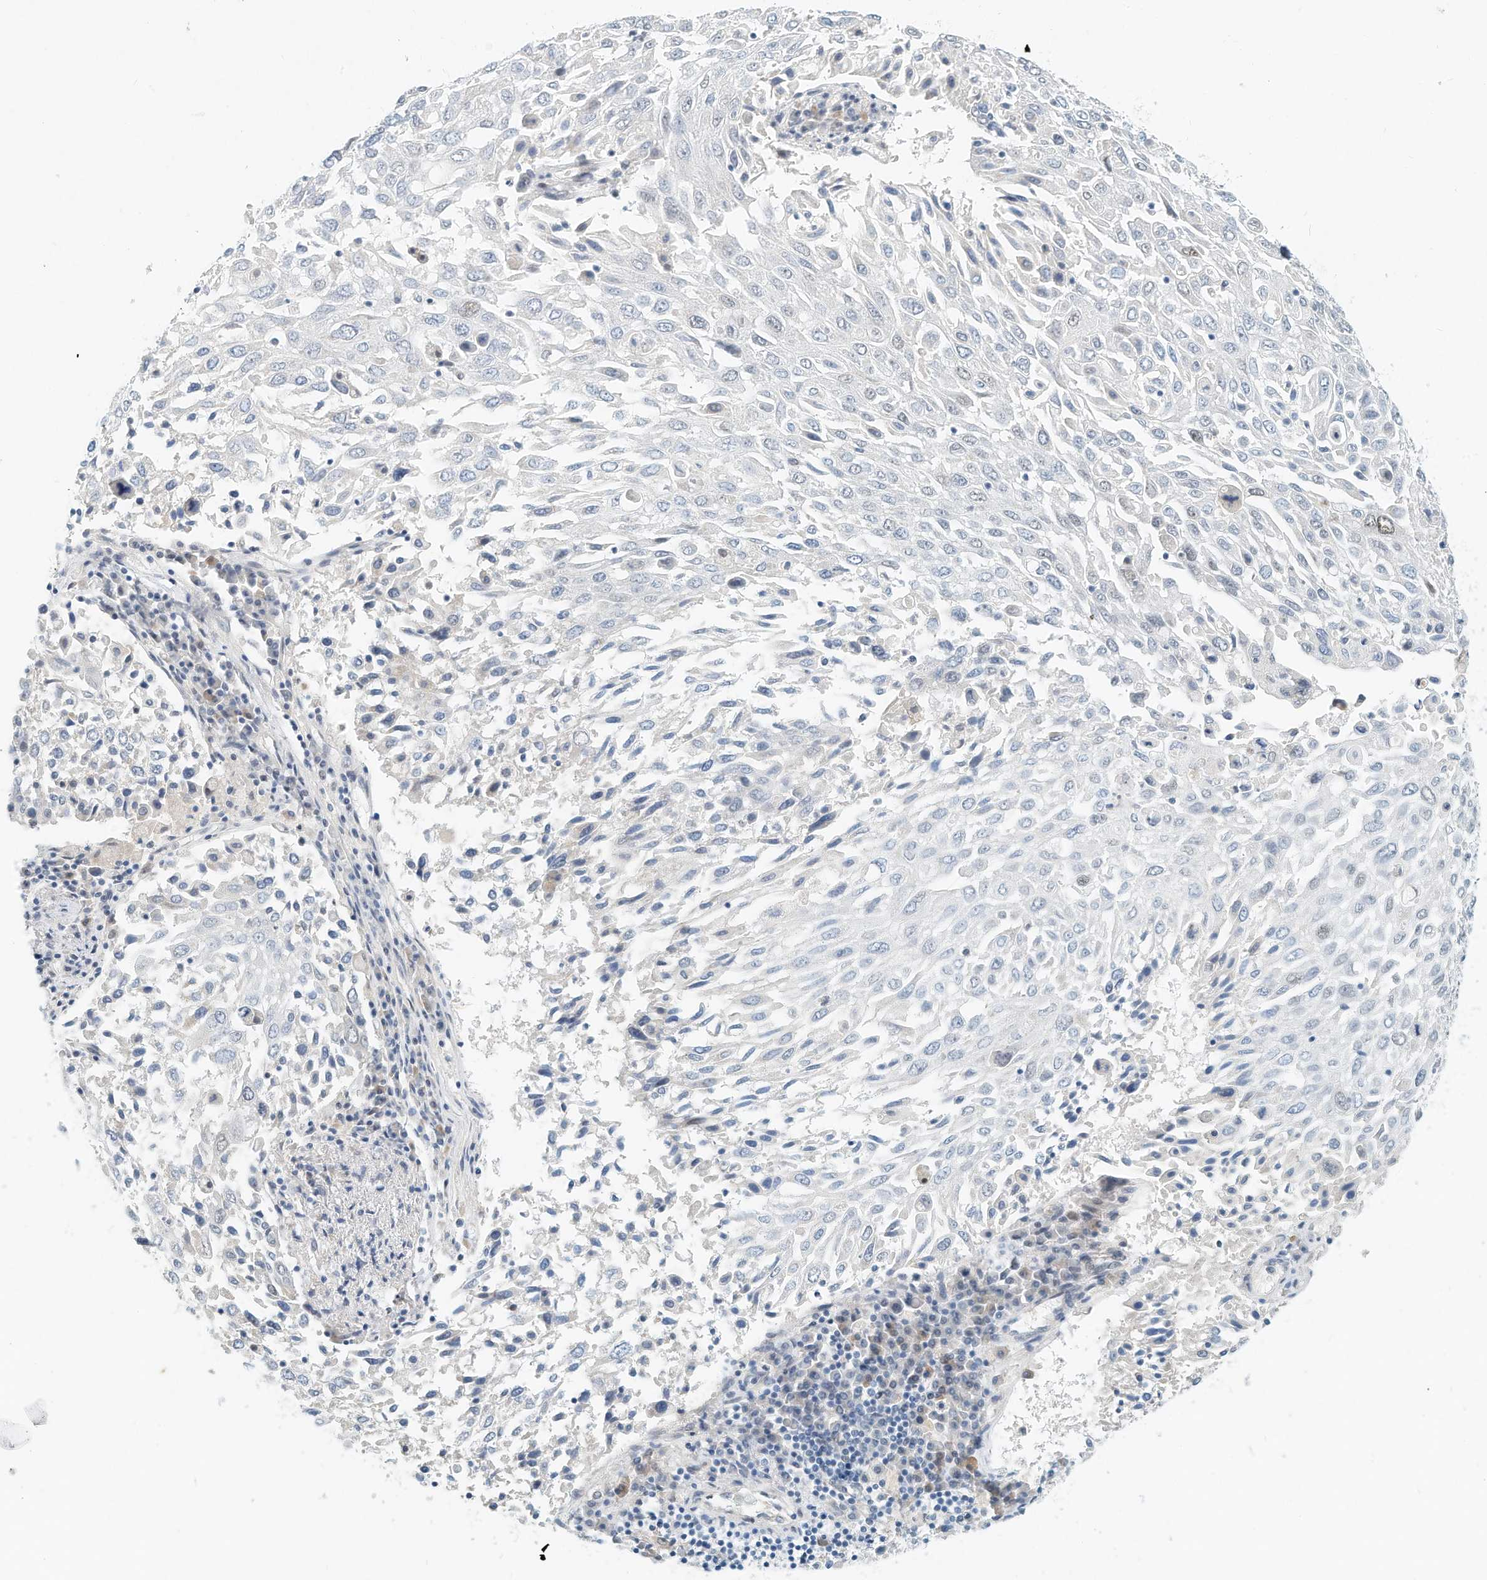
{"staining": {"intensity": "negative", "quantity": "none", "location": "none"}, "tissue": "lung cancer", "cell_type": "Tumor cells", "image_type": "cancer", "snomed": [{"axis": "morphology", "description": "Squamous cell carcinoma, NOS"}, {"axis": "topography", "description": "Lung"}], "caption": "DAB (3,3'-diaminobenzidine) immunohistochemical staining of squamous cell carcinoma (lung) exhibits no significant expression in tumor cells.", "gene": "ARHGAP28", "patient": {"sex": "male", "age": 65}}